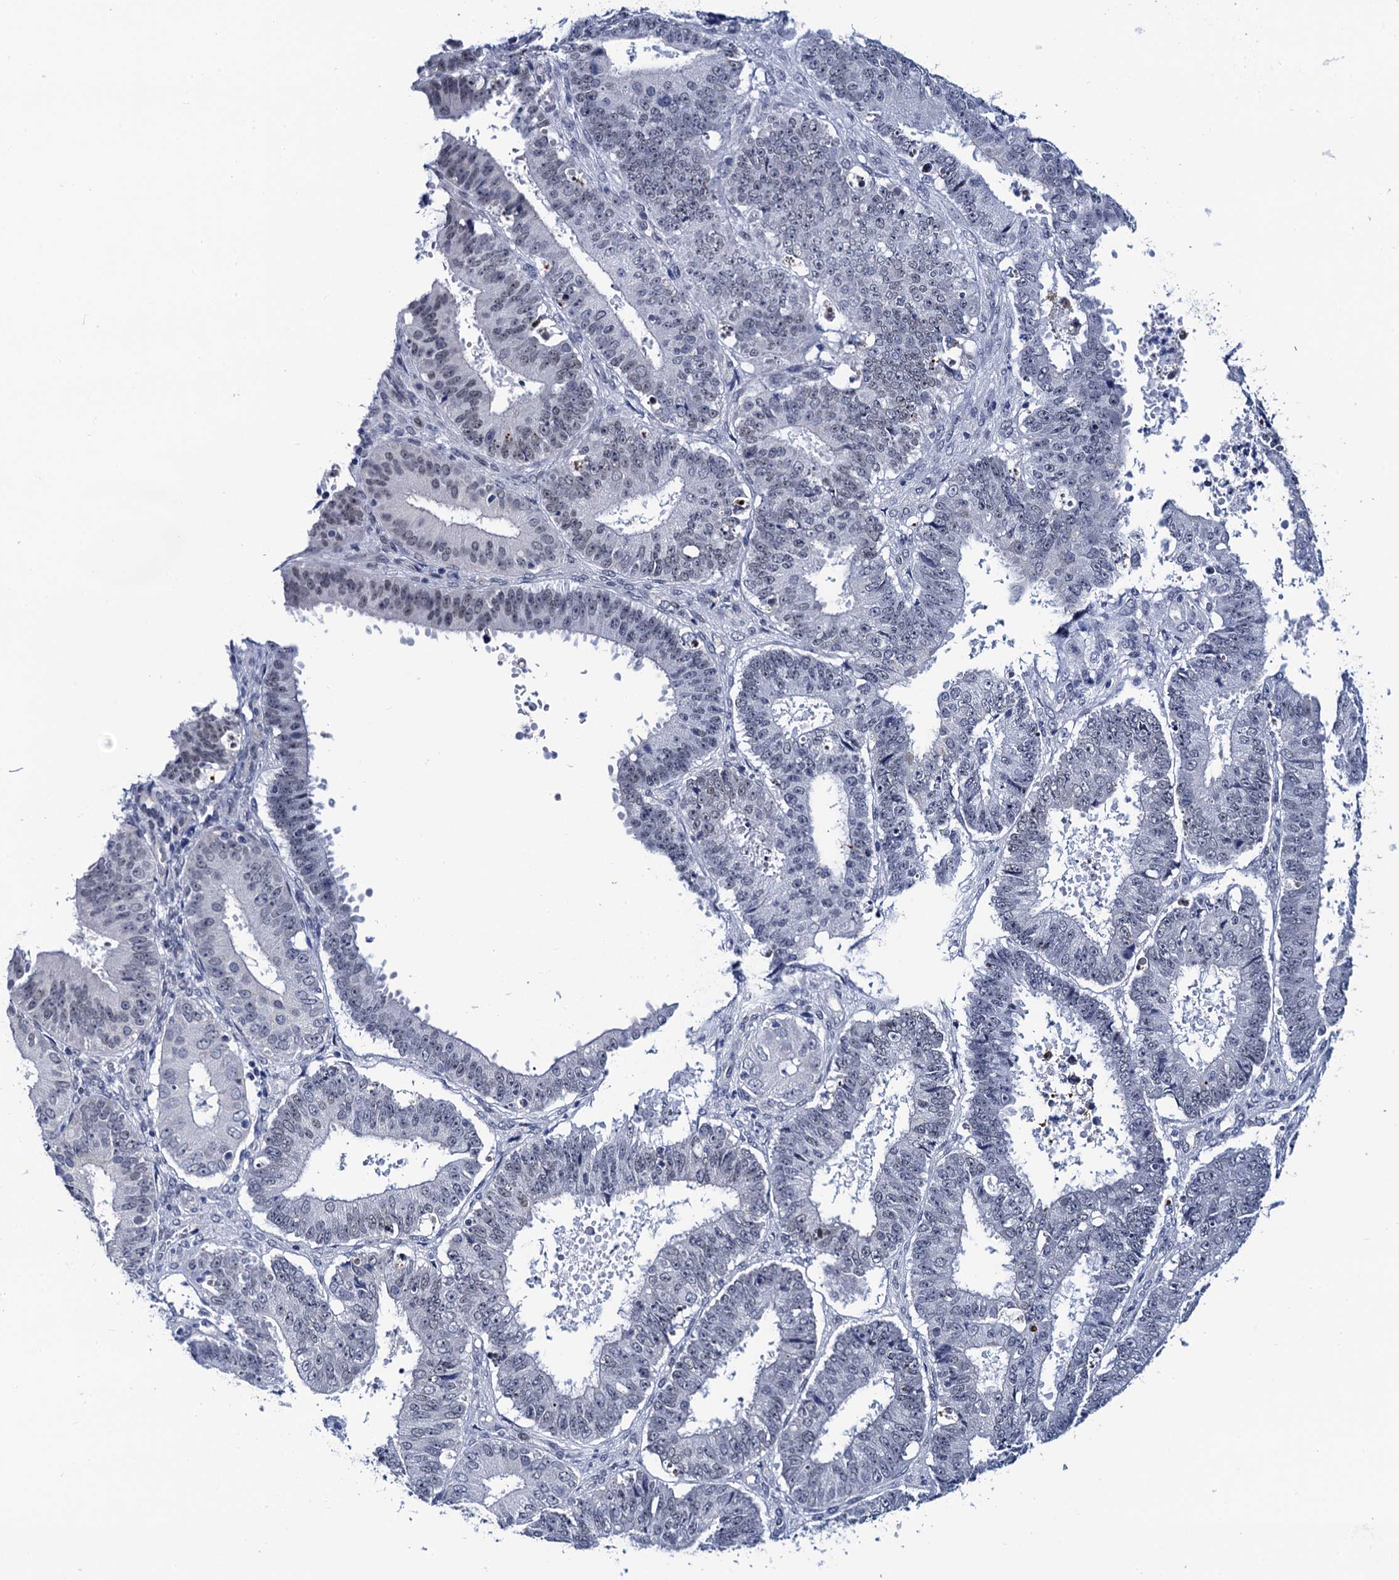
{"staining": {"intensity": "negative", "quantity": "none", "location": "none"}, "tissue": "ovarian cancer", "cell_type": "Tumor cells", "image_type": "cancer", "snomed": [{"axis": "morphology", "description": "Carcinoma, endometroid"}, {"axis": "topography", "description": "Appendix"}, {"axis": "topography", "description": "Ovary"}], "caption": "DAB immunohistochemical staining of ovarian cancer (endometroid carcinoma) reveals no significant positivity in tumor cells.", "gene": "C16orf87", "patient": {"sex": "female", "age": 42}}